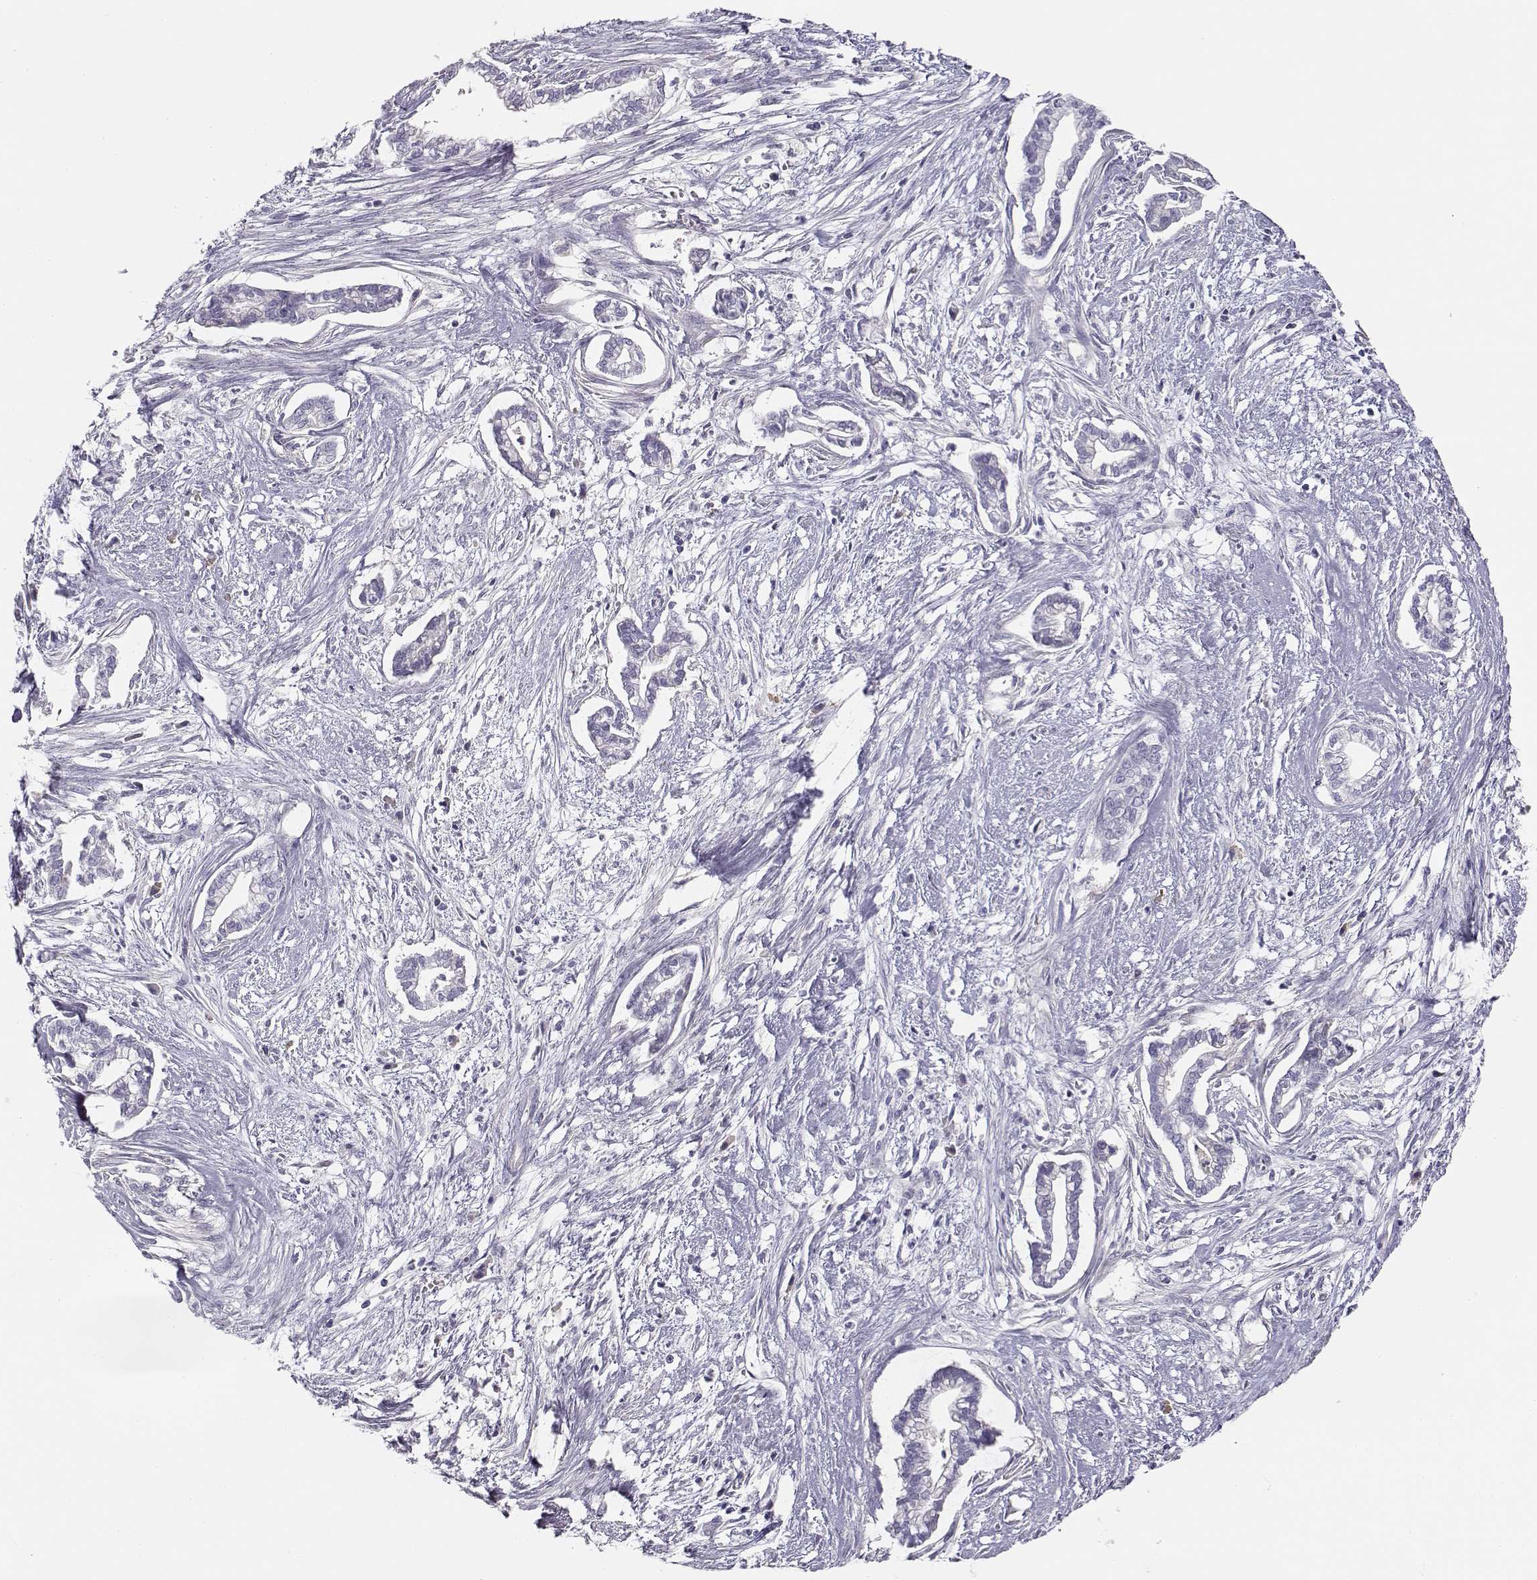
{"staining": {"intensity": "negative", "quantity": "none", "location": "none"}, "tissue": "cervical cancer", "cell_type": "Tumor cells", "image_type": "cancer", "snomed": [{"axis": "morphology", "description": "Adenocarcinoma, NOS"}, {"axis": "topography", "description": "Cervix"}], "caption": "Protein analysis of adenocarcinoma (cervical) shows no significant staining in tumor cells.", "gene": "SLCO6A1", "patient": {"sex": "female", "age": 62}}